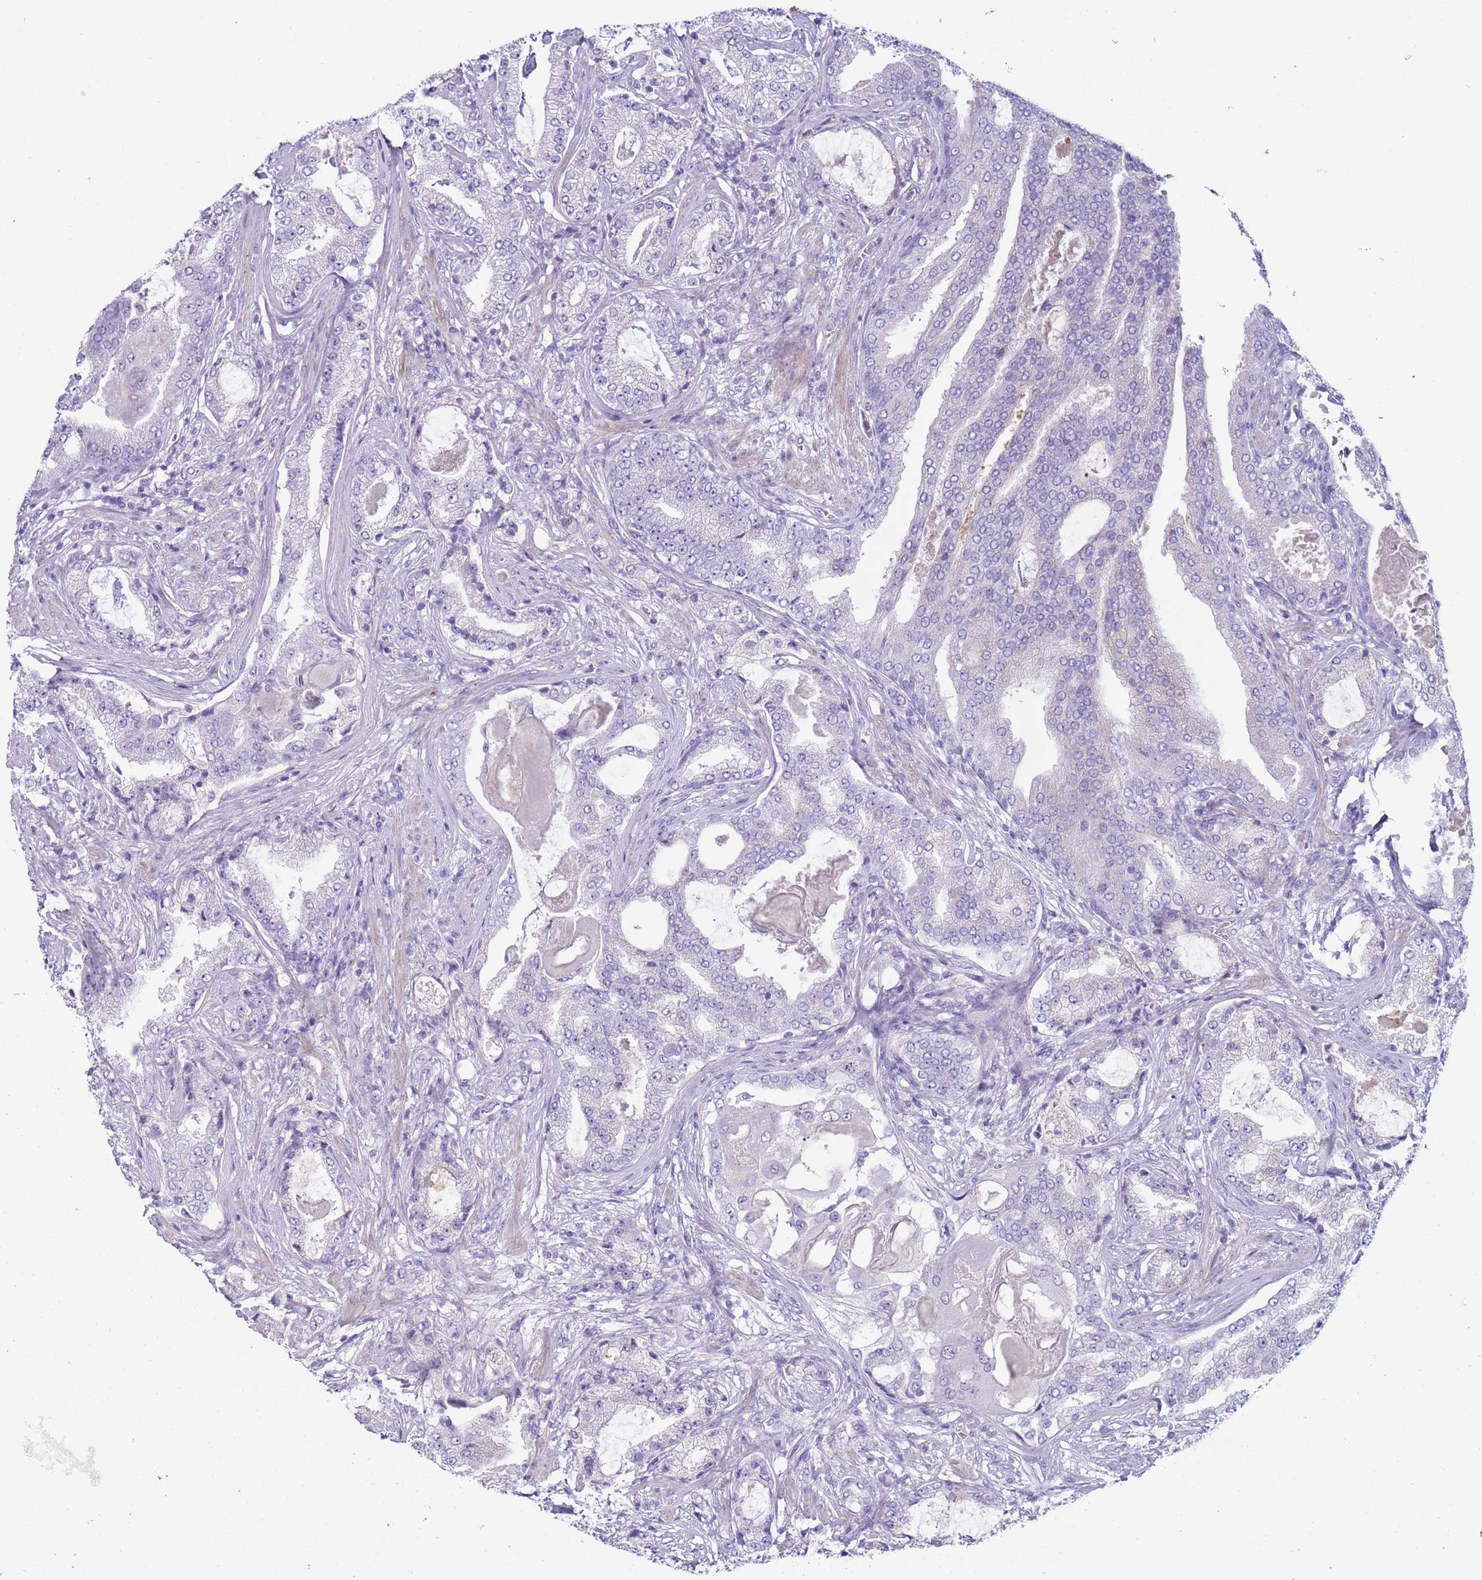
{"staining": {"intensity": "negative", "quantity": "none", "location": "none"}, "tissue": "prostate cancer", "cell_type": "Tumor cells", "image_type": "cancer", "snomed": [{"axis": "morphology", "description": "Adenocarcinoma, High grade"}, {"axis": "topography", "description": "Prostate"}], "caption": "Prostate adenocarcinoma (high-grade) stained for a protein using immunohistochemistry (IHC) exhibits no positivity tumor cells.", "gene": "NPAP1", "patient": {"sex": "male", "age": 68}}